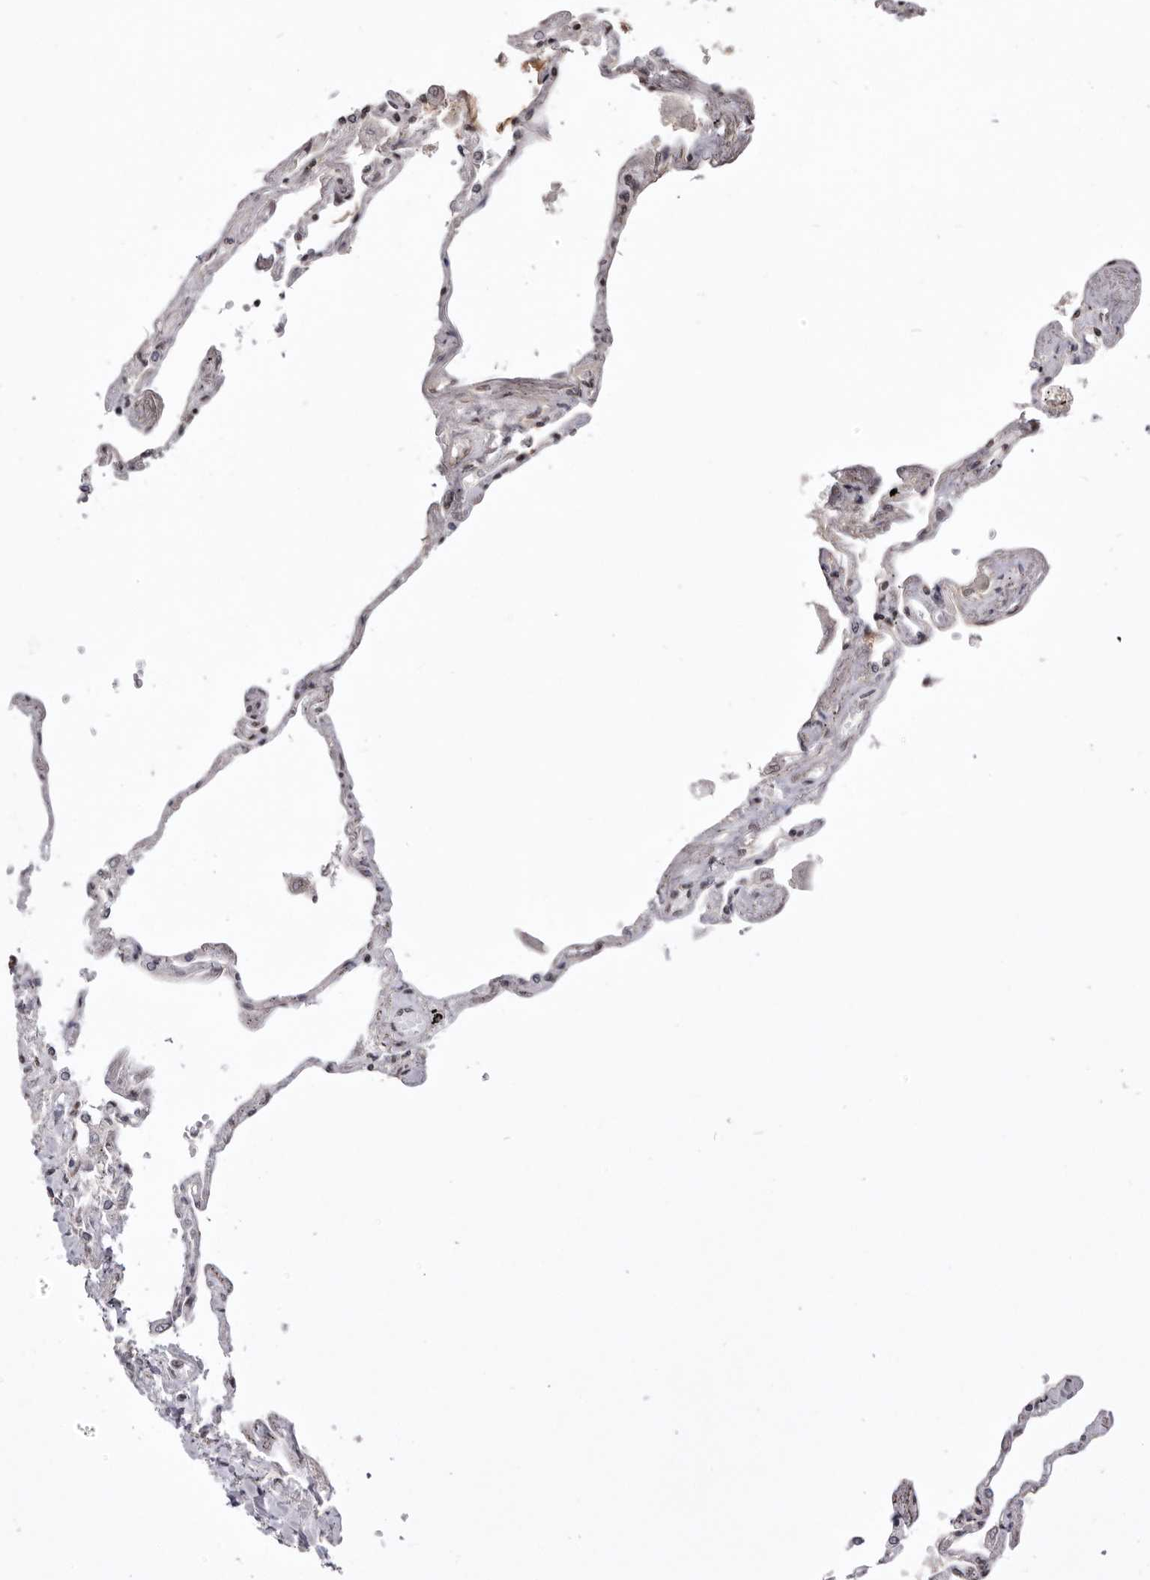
{"staining": {"intensity": "strong", "quantity": ">75%", "location": "nuclear"}, "tissue": "lung", "cell_type": "Alveolar cells", "image_type": "normal", "snomed": [{"axis": "morphology", "description": "Normal tissue, NOS"}, {"axis": "topography", "description": "Lung"}], "caption": "Immunohistochemical staining of normal lung demonstrates >75% levels of strong nuclear protein expression in about >75% of alveolar cells.", "gene": "CHTOP", "patient": {"sex": "female", "age": 67}}